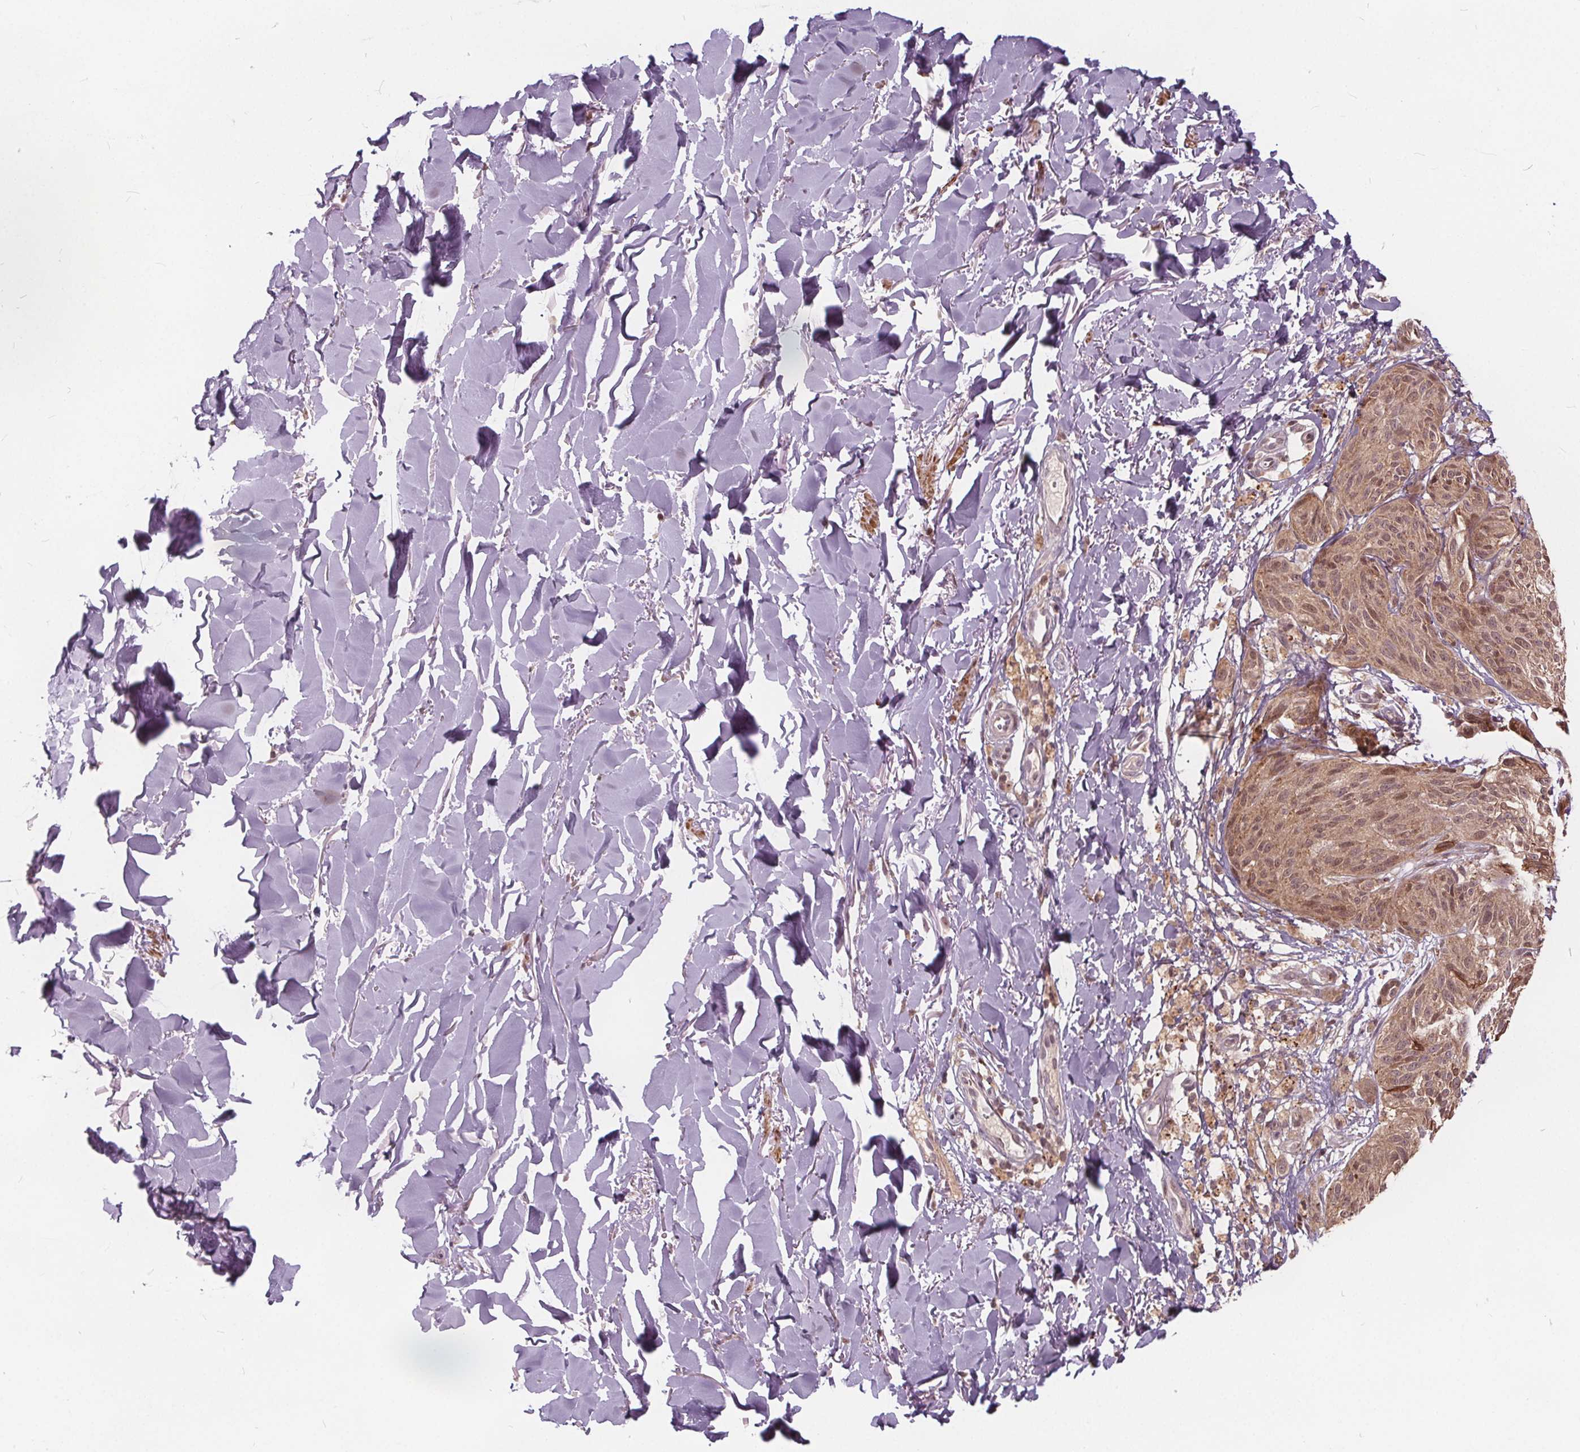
{"staining": {"intensity": "weak", "quantity": ">75%", "location": "cytoplasmic/membranous,nuclear"}, "tissue": "melanoma", "cell_type": "Tumor cells", "image_type": "cancer", "snomed": [{"axis": "morphology", "description": "Malignant melanoma, NOS"}, {"axis": "topography", "description": "Skin"}], "caption": "IHC photomicrograph of human melanoma stained for a protein (brown), which shows low levels of weak cytoplasmic/membranous and nuclear expression in approximately >75% of tumor cells.", "gene": "HIF1AN", "patient": {"sex": "female", "age": 87}}